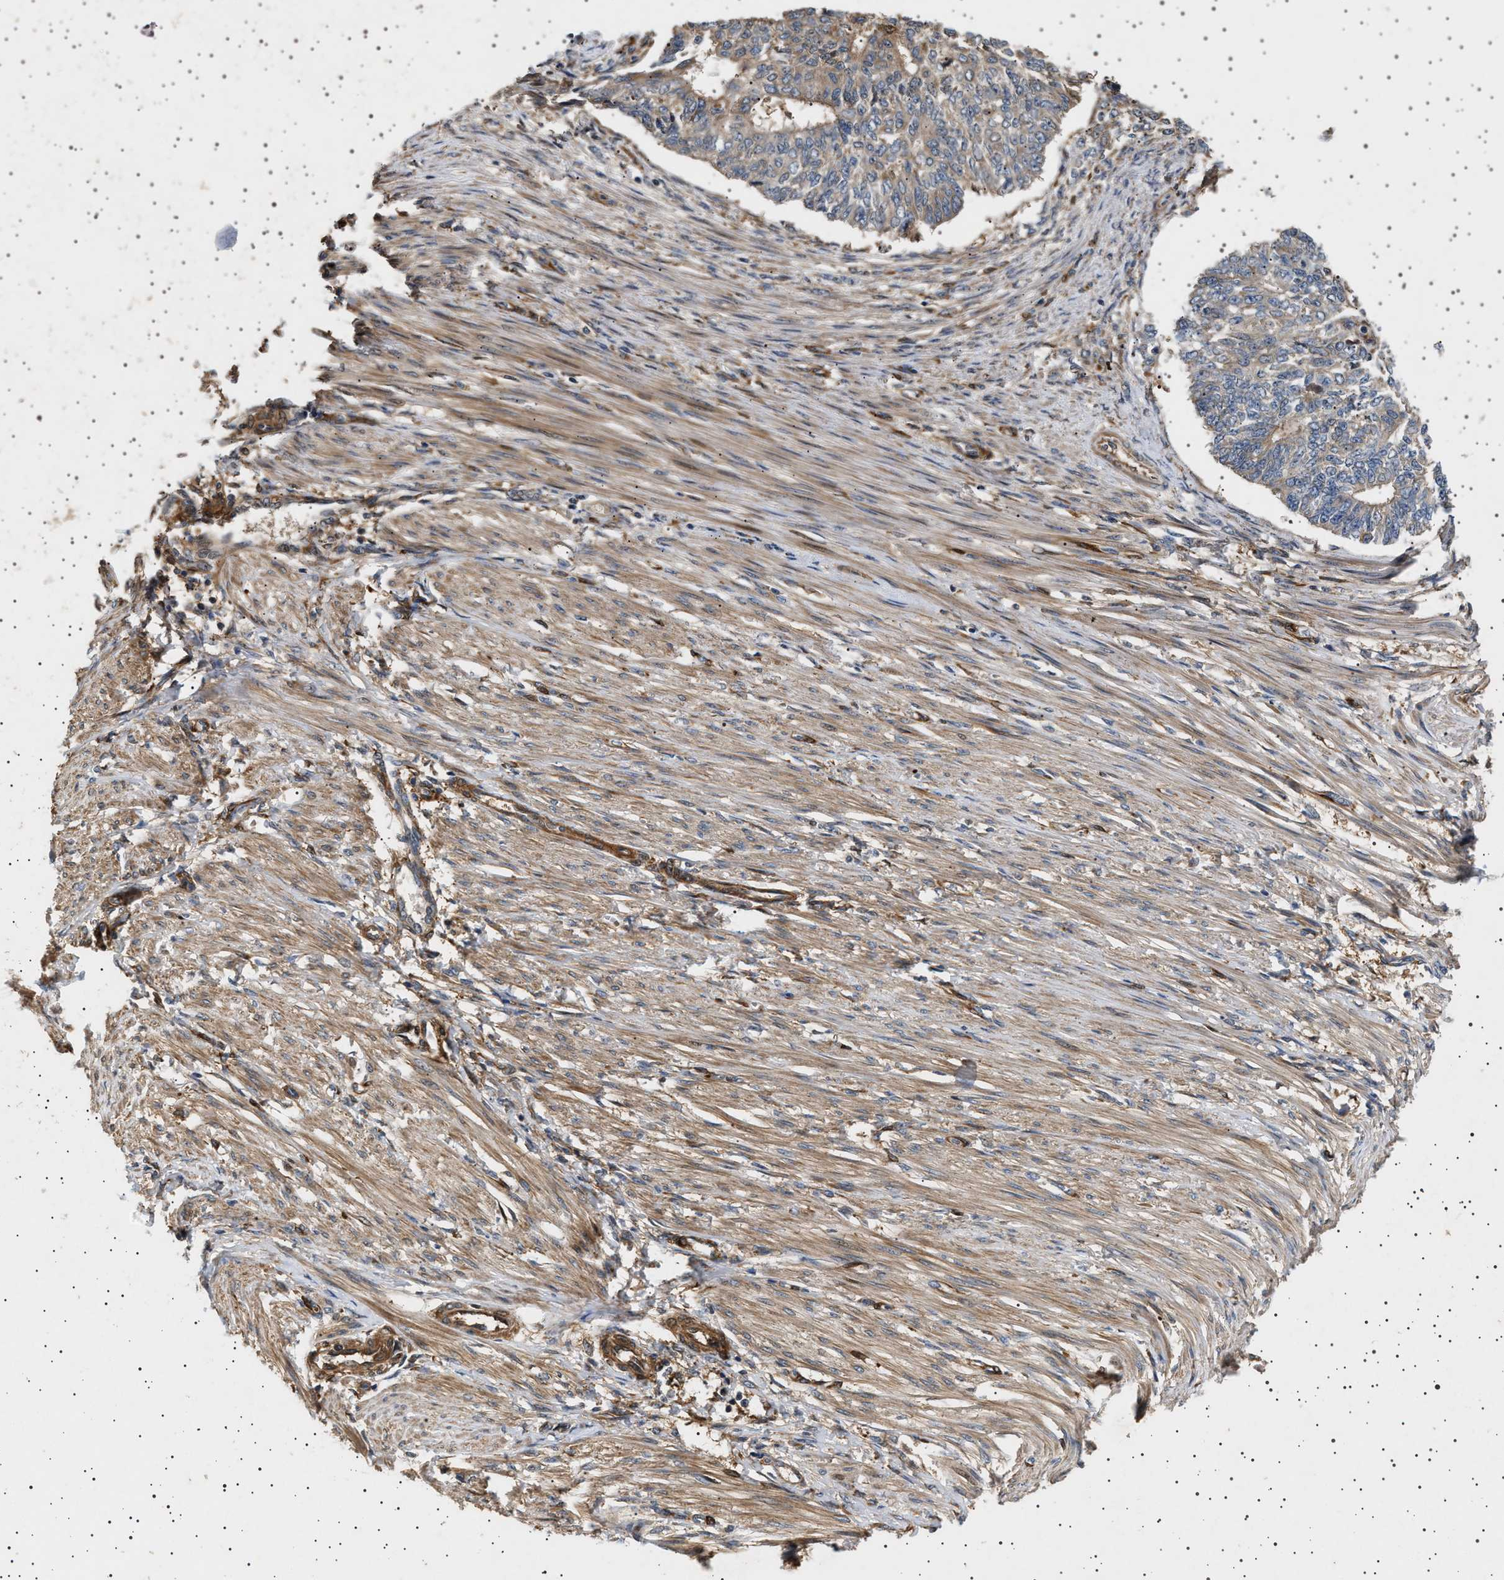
{"staining": {"intensity": "weak", "quantity": "<25%", "location": "cytoplasmic/membranous"}, "tissue": "endometrial cancer", "cell_type": "Tumor cells", "image_type": "cancer", "snomed": [{"axis": "morphology", "description": "Adenocarcinoma, NOS"}, {"axis": "topography", "description": "Endometrium"}], "caption": "Tumor cells show no significant protein expression in adenocarcinoma (endometrial).", "gene": "GUCY1B1", "patient": {"sex": "female", "age": 32}}